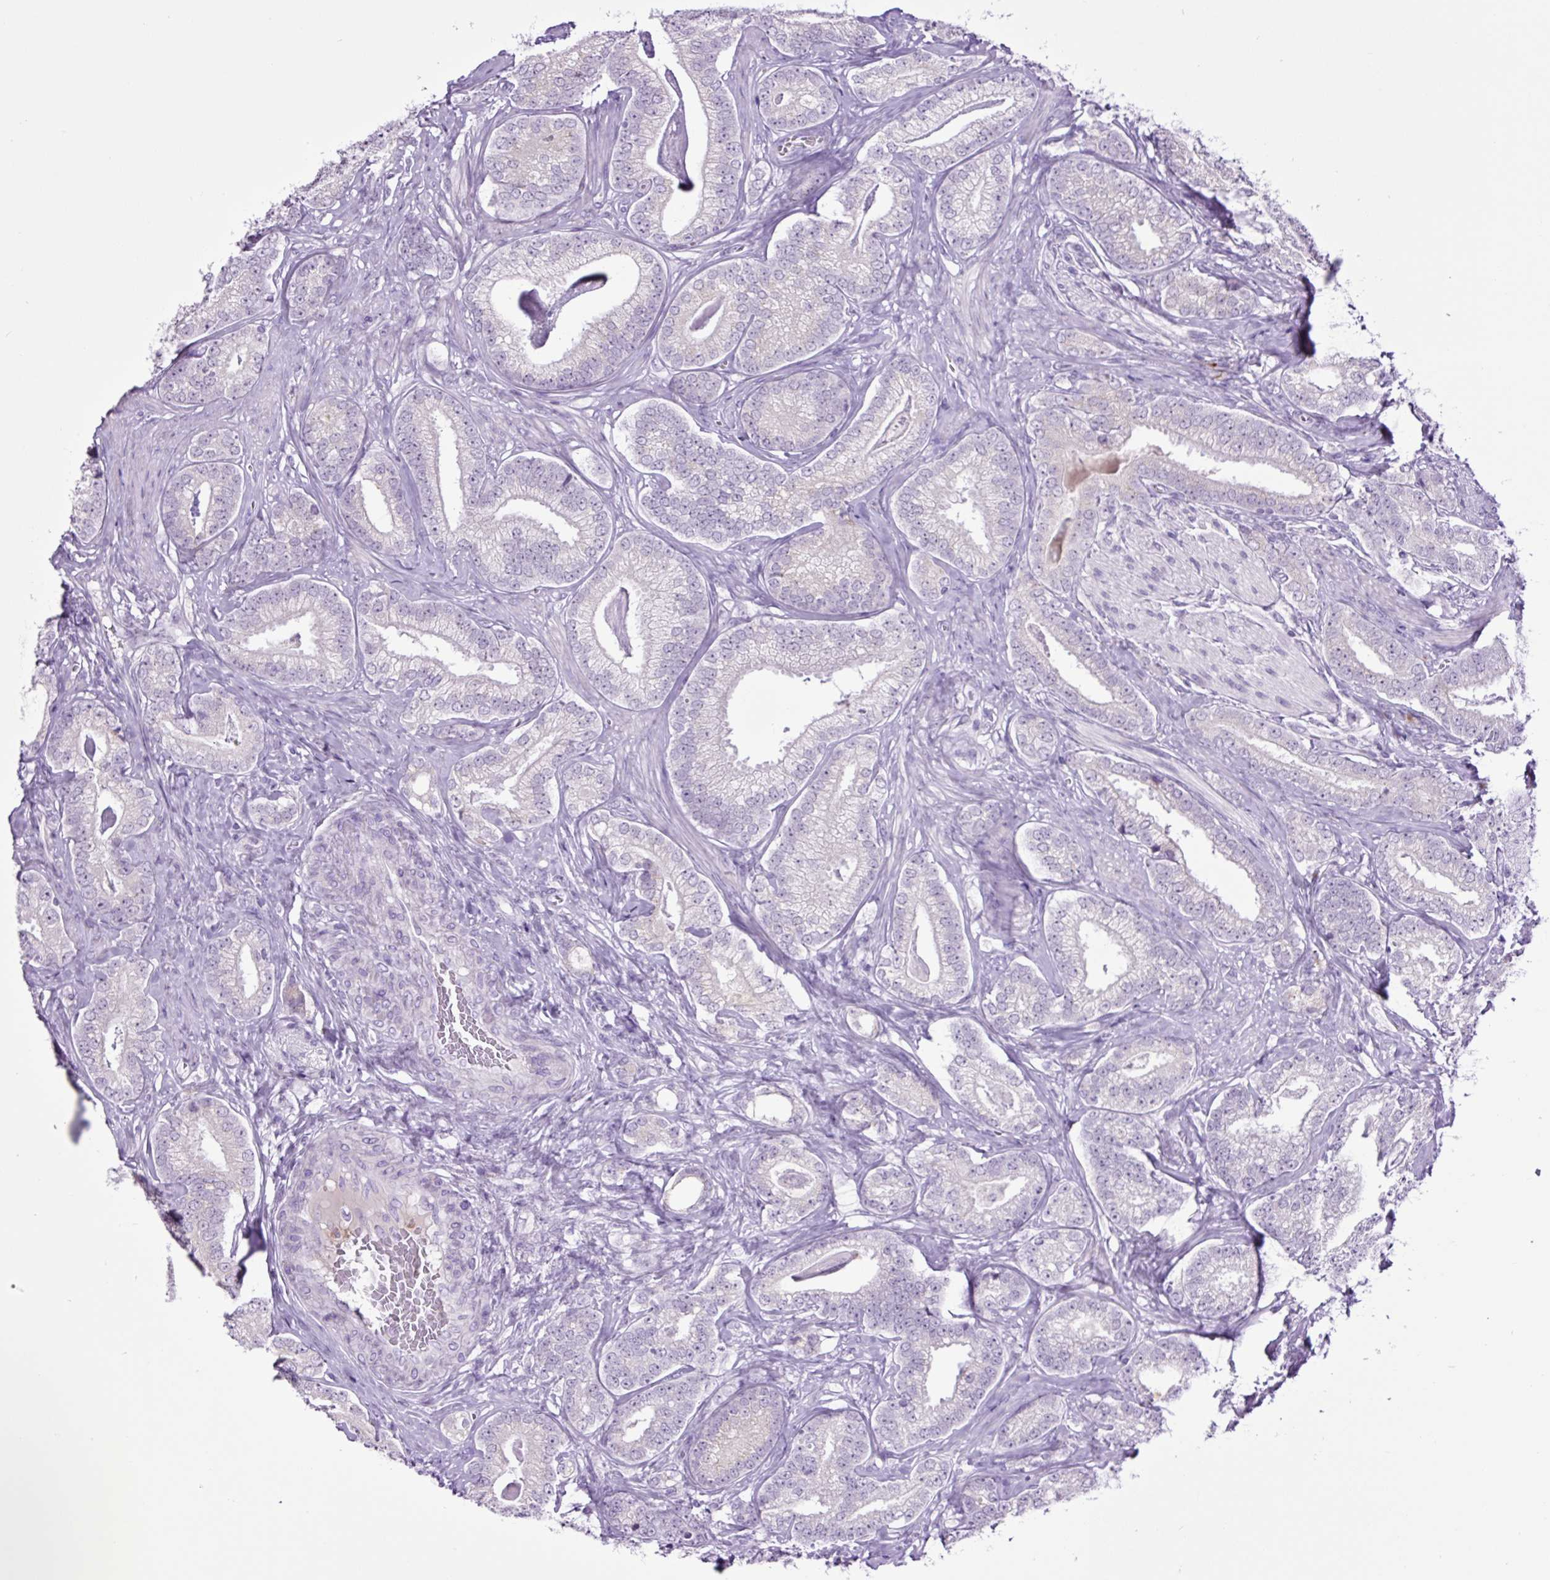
{"staining": {"intensity": "negative", "quantity": "none", "location": "none"}, "tissue": "prostate cancer", "cell_type": "Tumor cells", "image_type": "cancer", "snomed": [{"axis": "morphology", "description": "Adenocarcinoma, Low grade"}, {"axis": "topography", "description": "Prostate"}], "caption": "High magnification brightfield microscopy of prostate cancer (adenocarcinoma (low-grade)) stained with DAB (brown) and counterstained with hematoxylin (blue): tumor cells show no significant positivity. The staining is performed using DAB brown chromogen with nuclei counter-stained in using hematoxylin.", "gene": "MFSD3", "patient": {"sex": "male", "age": 63}}